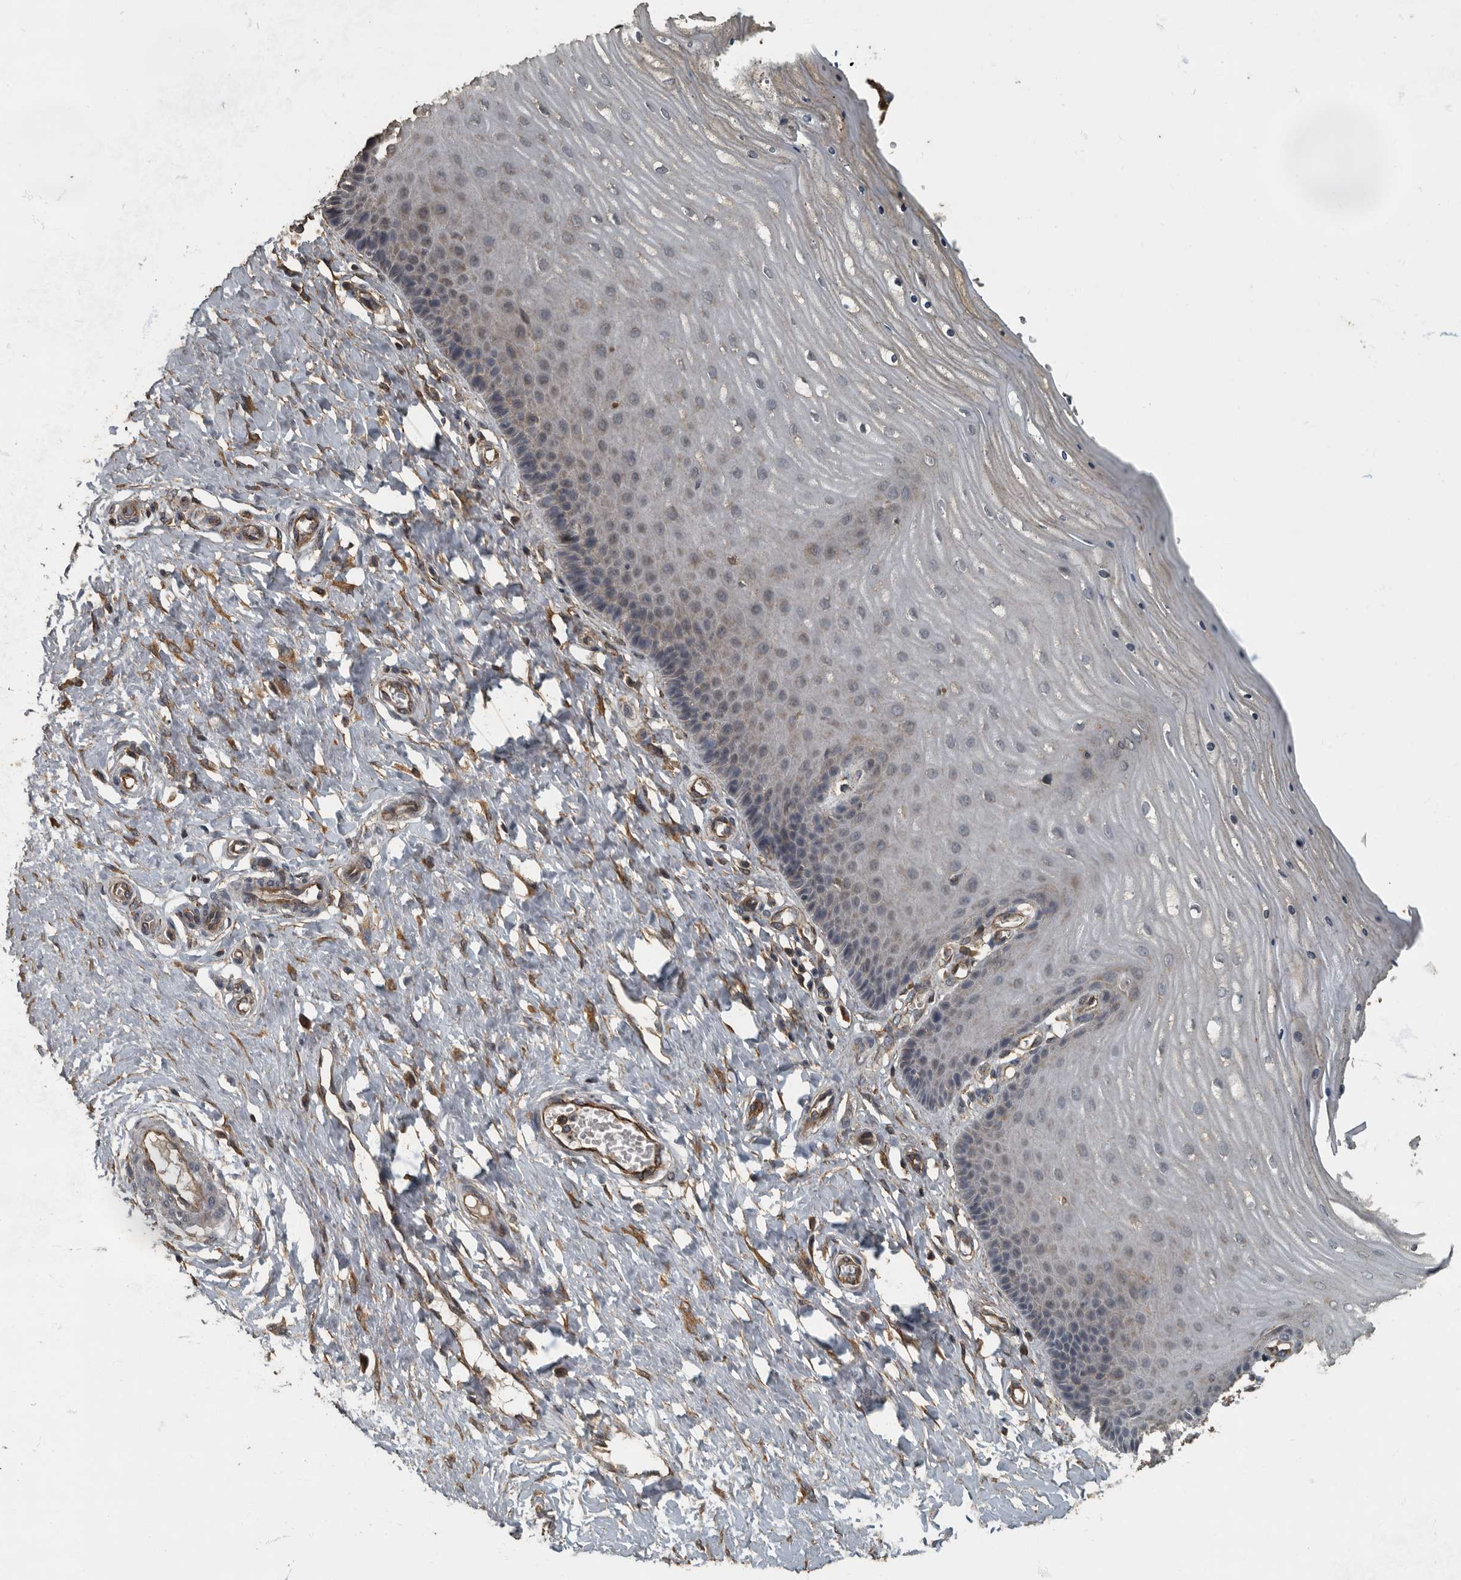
{"staining": {"intensity": "moderate", "quantity": "<25%", "location": "cytoplasmic/membranous"}, "tissue": "cervix", "cell_type": "Glandular cells", "image_type": "normal", "snomed": [{"axis": "morphology", "description": "Normal tissue, NOS"}, {"axis": "topography", "description": "Cervix"}], "caption": "Moderate cytoplasmic/membranous positivity is identified in approximately <25% of glandular cells in unremarkable cervix. Using DAB (3,3'-diaminobenzidine) (brown) and hematoxylin (blue) stains, captured at high magnification using brightfield microscopy.", "gene": "IL15RA", "patient": {"sex": "female", "age": 55}}